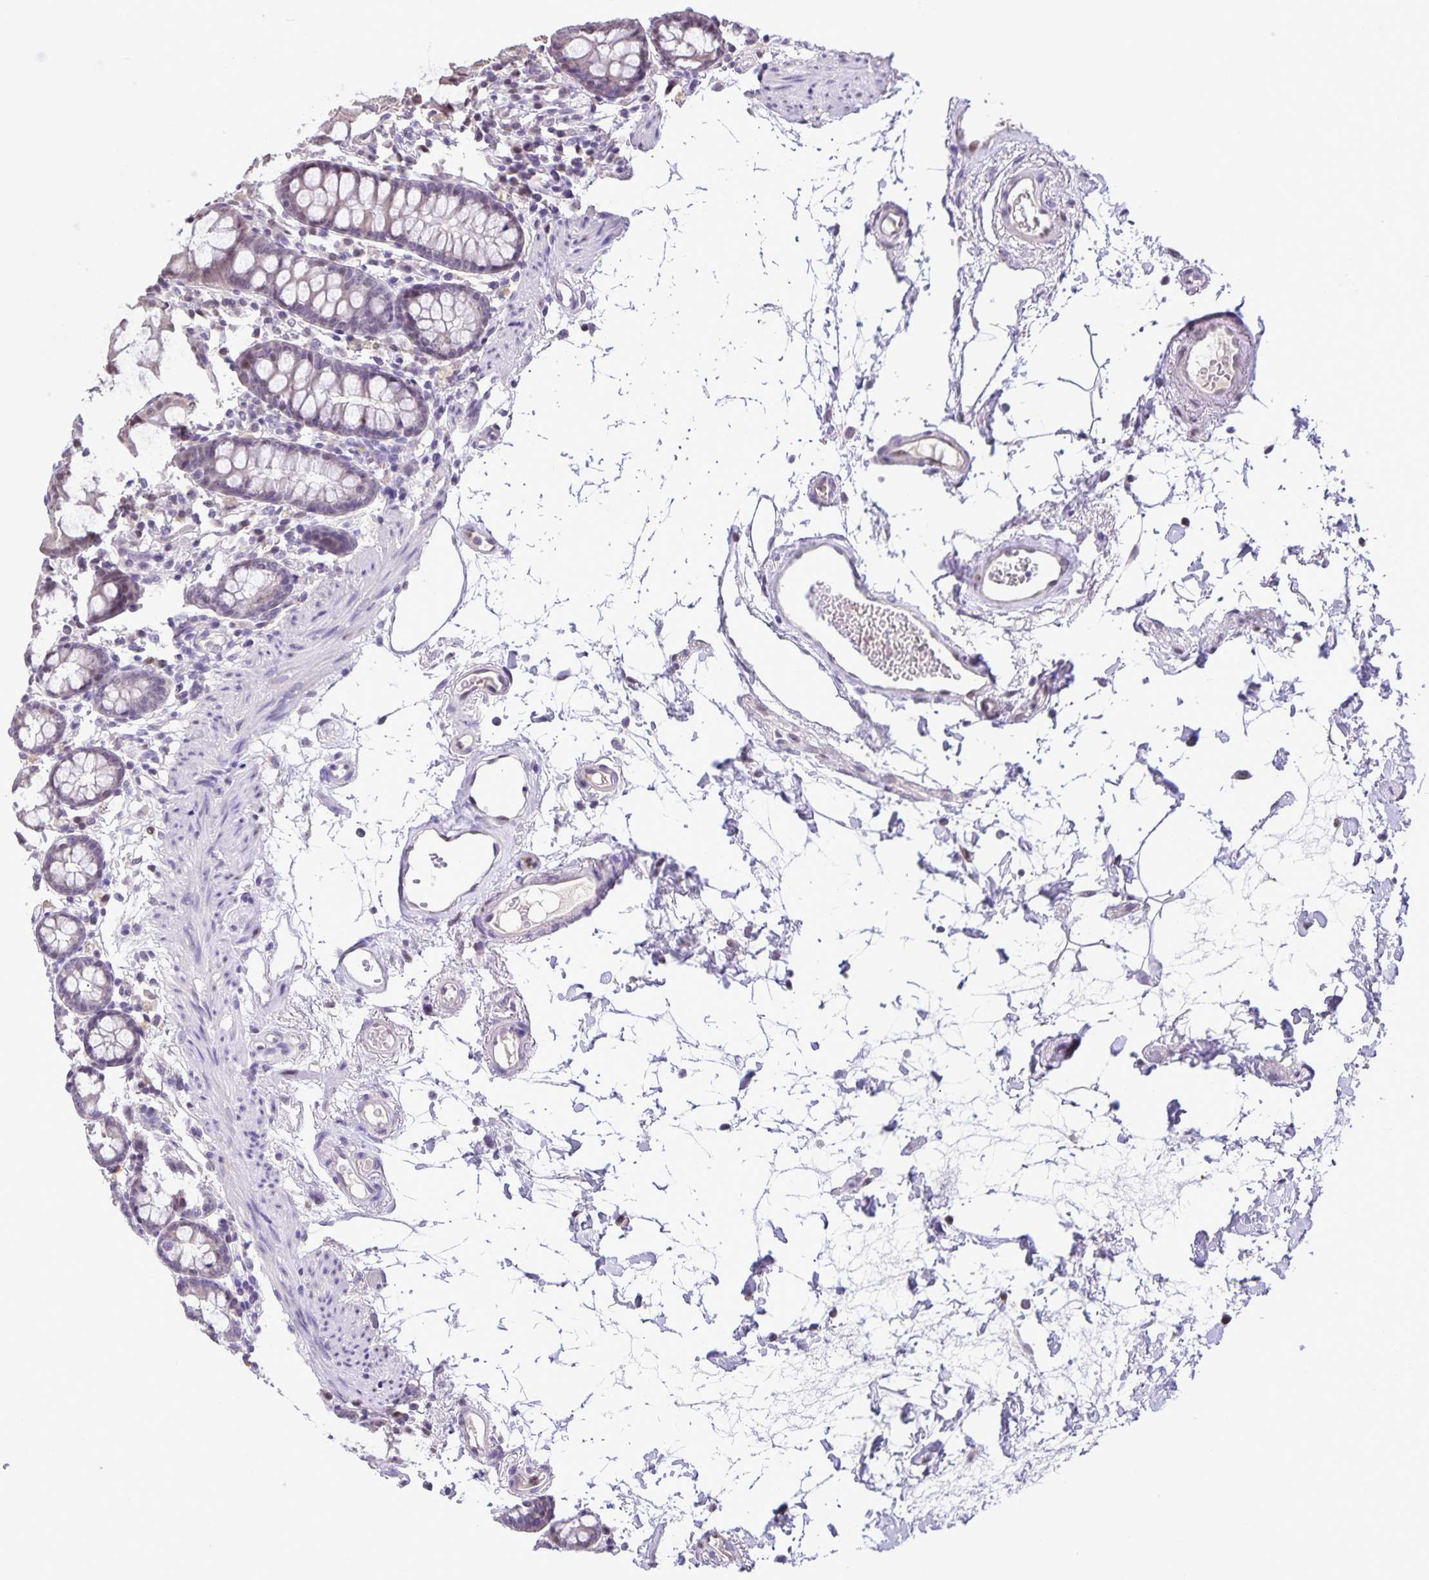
{"staining": {"intensity": "negative", "quantity": "none", "location": "none"}, "tissue": "colon", "cell_type": "Endothelial cells", "image_type": "normal", "snomed": [{"axis": "morphology", "description": "Normal tissue, NOS"}, {"axis": "topography", "description": "Colon"}], "caption": "DAB (3,3'-diaminobenzidine) immunohistochemical staining of normal colon reveals no significant staining in endothelial cells. (DAB immunohistochemistry with hematoxylin counter stain).", "gene": "ONECUT2", "patient": {"sex": "female", "age": 84}}